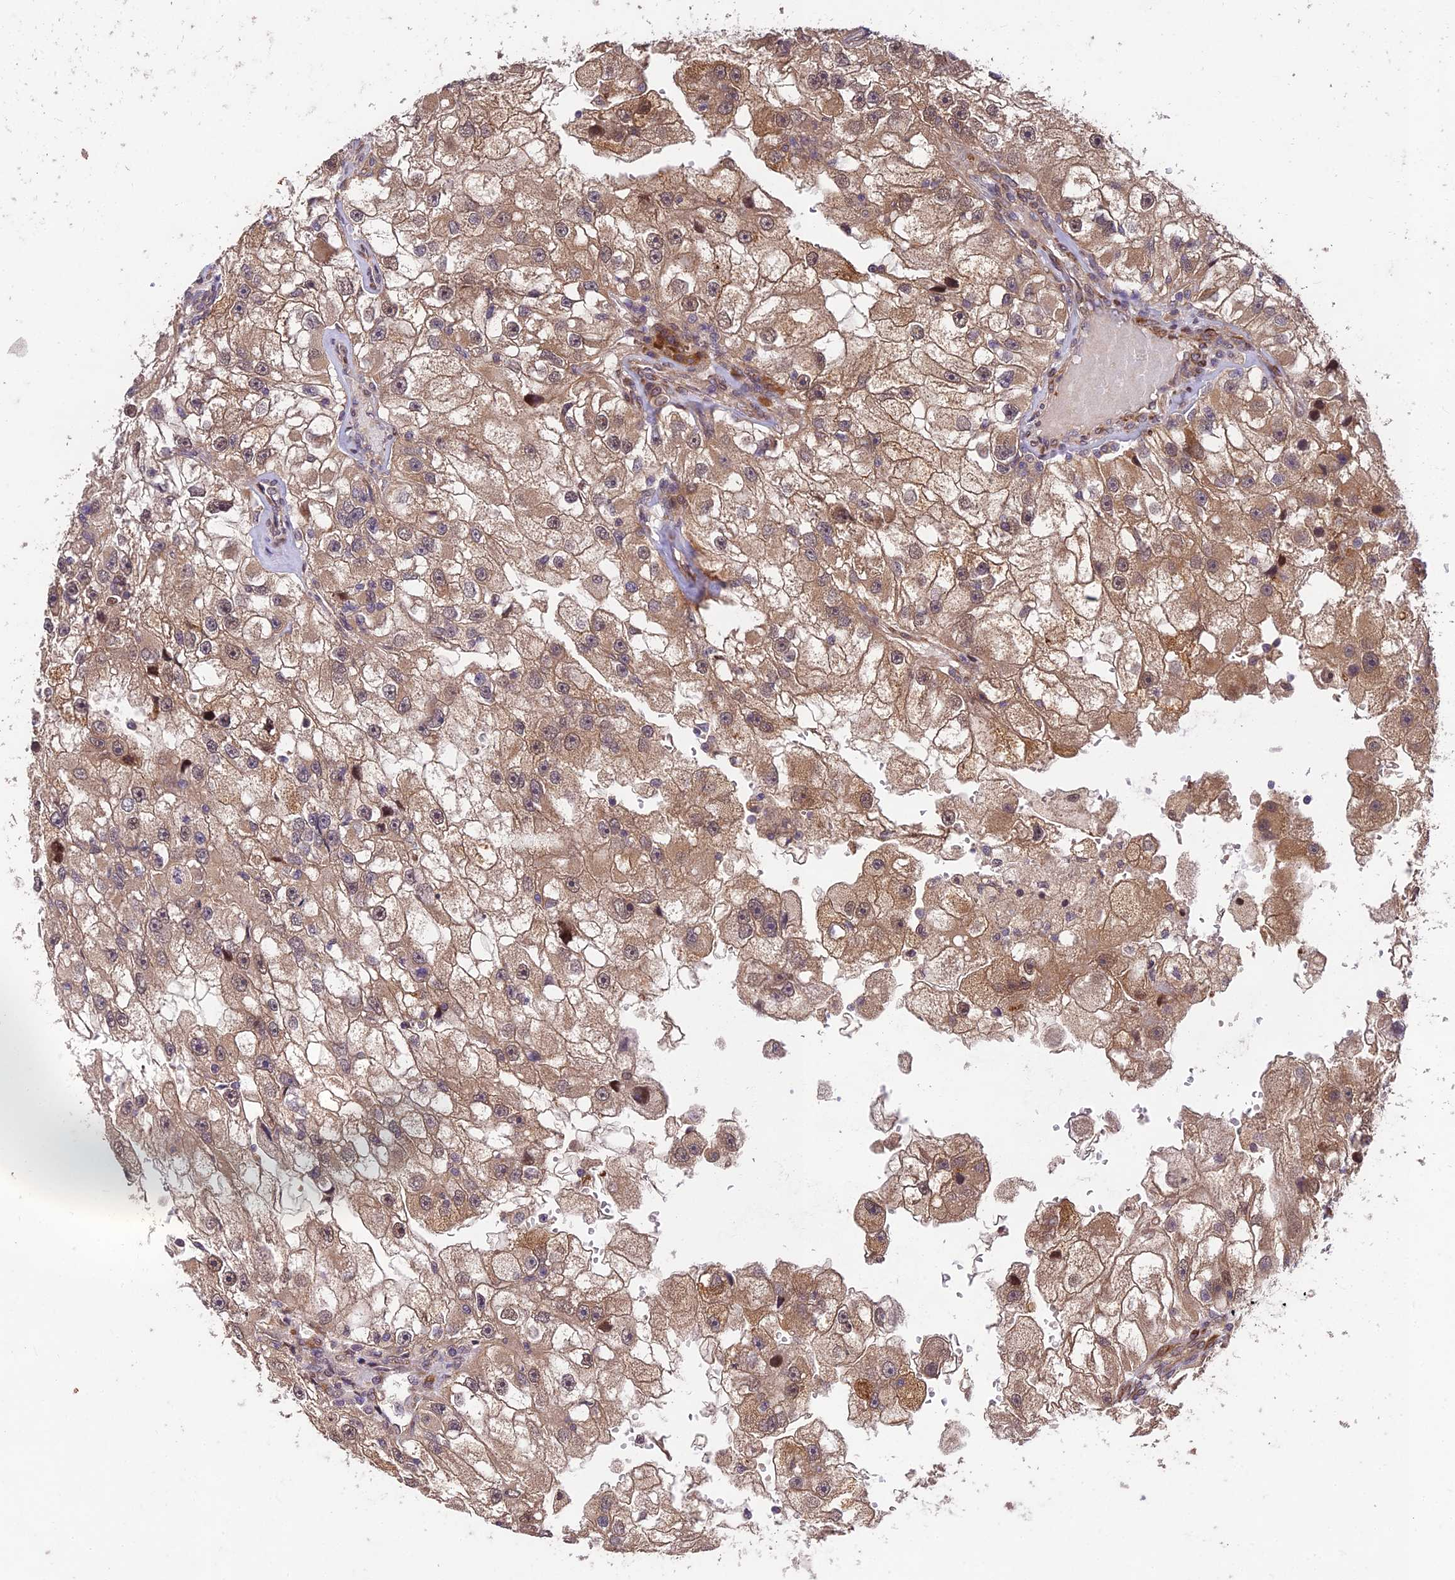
{"staining": {"intensity": "moderate", "quantity": ">75%", "location": "cytoplasmic/membranous,nuclear"}, "tissue": "renal cancer", "cell_type": "Tumor cells", "image_type": "cancer", "snomed": [{"axis": "morphology", "description": "Adenocarcinoma, NOS"}, {"axis": "topography", "description": "Kidney"}], "caption": "Immunohistochemical staining of human adenocarcinoma (renal) exhibits medium levels of moderate cytoplasmic/membranous and nuclear protein staining in approximately >75% of tumor cells.", "gene": "MKKS", "patient": {"sex": "male", "age": 63}}